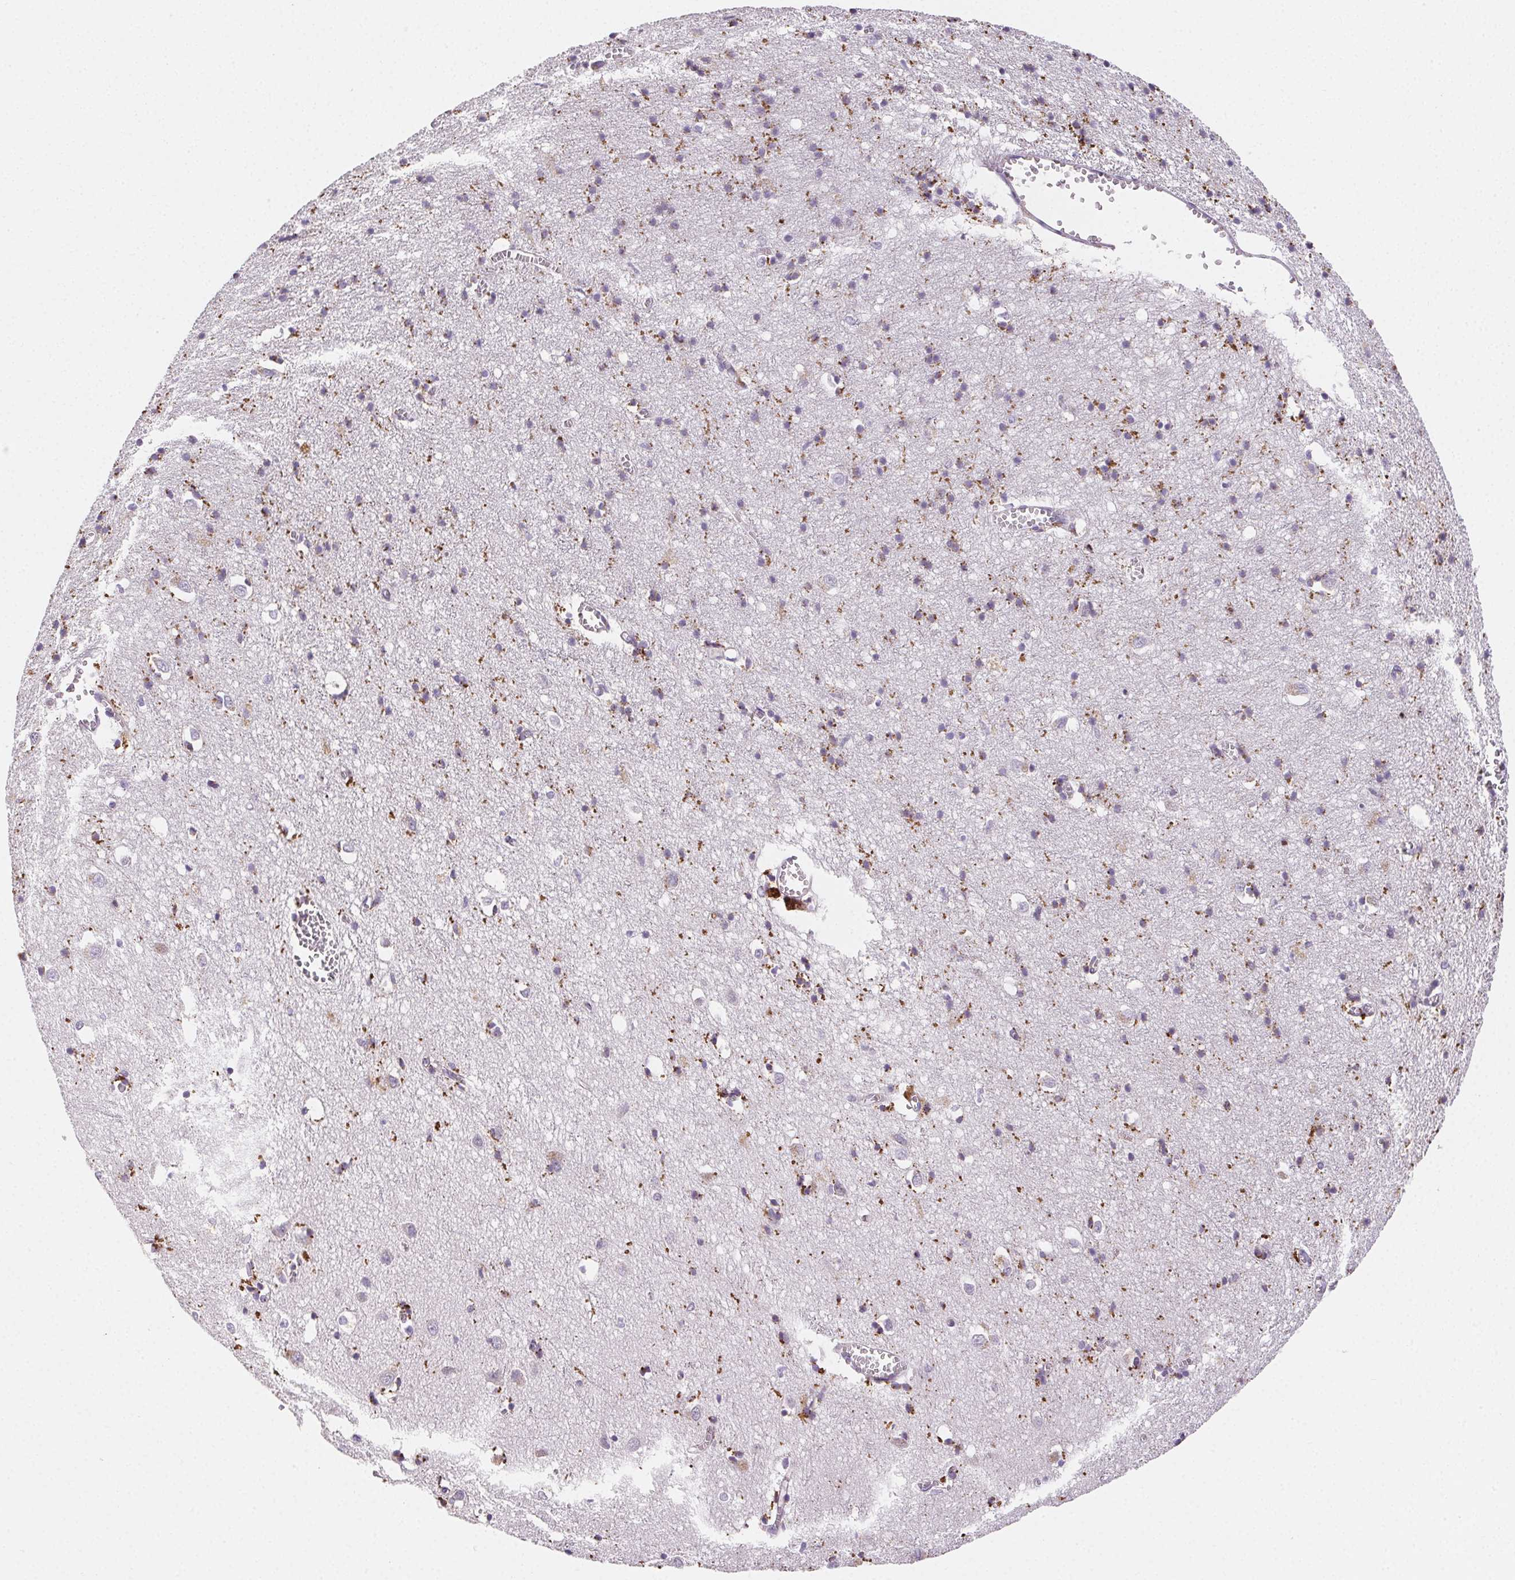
{"staining": {"intensity": "weak", "quantity": "25%-75%", "location": "cytoplasmic/membranous"}, "tissue": "cerebral cortex", "cell_type": "Endothelial cells", "image_type": "normal", "snomed": [{"axis": "morphology", "description": "Normal tissue, NOS"}, {"axis": "topography", "description": "Cerebral cortex"}], "caption": "A photomicrograph of cerebral cortex stained for a protein demonstrates weak cytoplasmic/membranous brown staining in endothelial cells. (Stains: DAB (3,3'-diaminobenzidine) in brown, nuclei in blue, Microscopy: brightfield microscopy at high magnification).", "gene": "LIPA", "patient": {"sex": "male", "age": 70}}